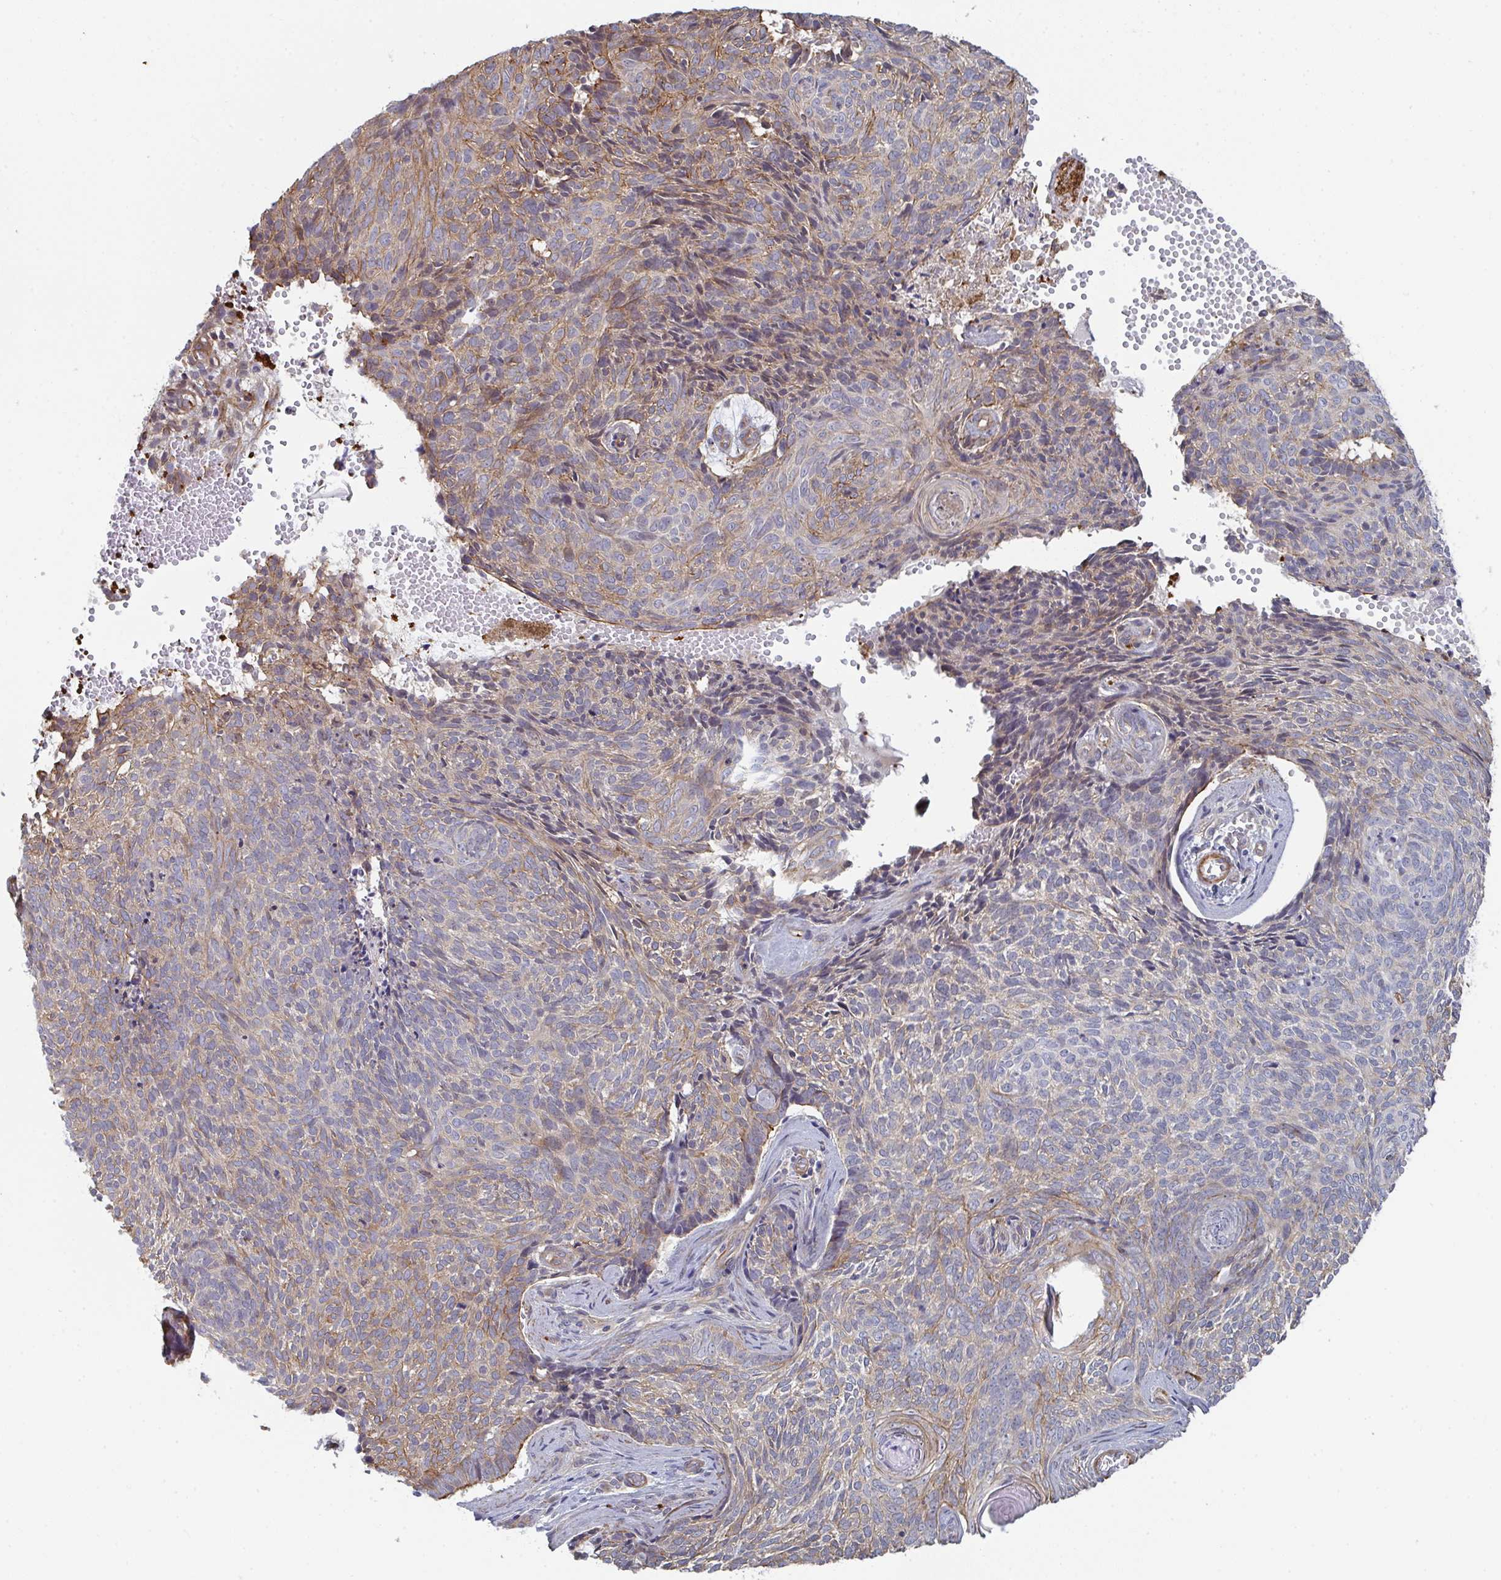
{"staining": {"intensity": "moderate", "quantity": "25%-75%", "location": "cytoplasmic/membranous"}, "tissue": "skin cancer", "cell_type": "Tumor cells", "image_type": "cancer", "snomed": [{"axis": "morphology", "description": "Basal cell carcinoma"}, {"axis": "topography", "description": "Skin"}], "caption": "The micrograph exhibits a brown stain indicating the presence of a protein in the cytoplasmic/membranous of tumor cells in skin cancer. The staining is performed using DAB (3,3'-diaminobenzidine) brown chromogen to label protein expression. The nuclei are counter-stained blue using hematoxylin.", "gene": "NEURL4", "patient": {"sex": "female", "age": 80}}